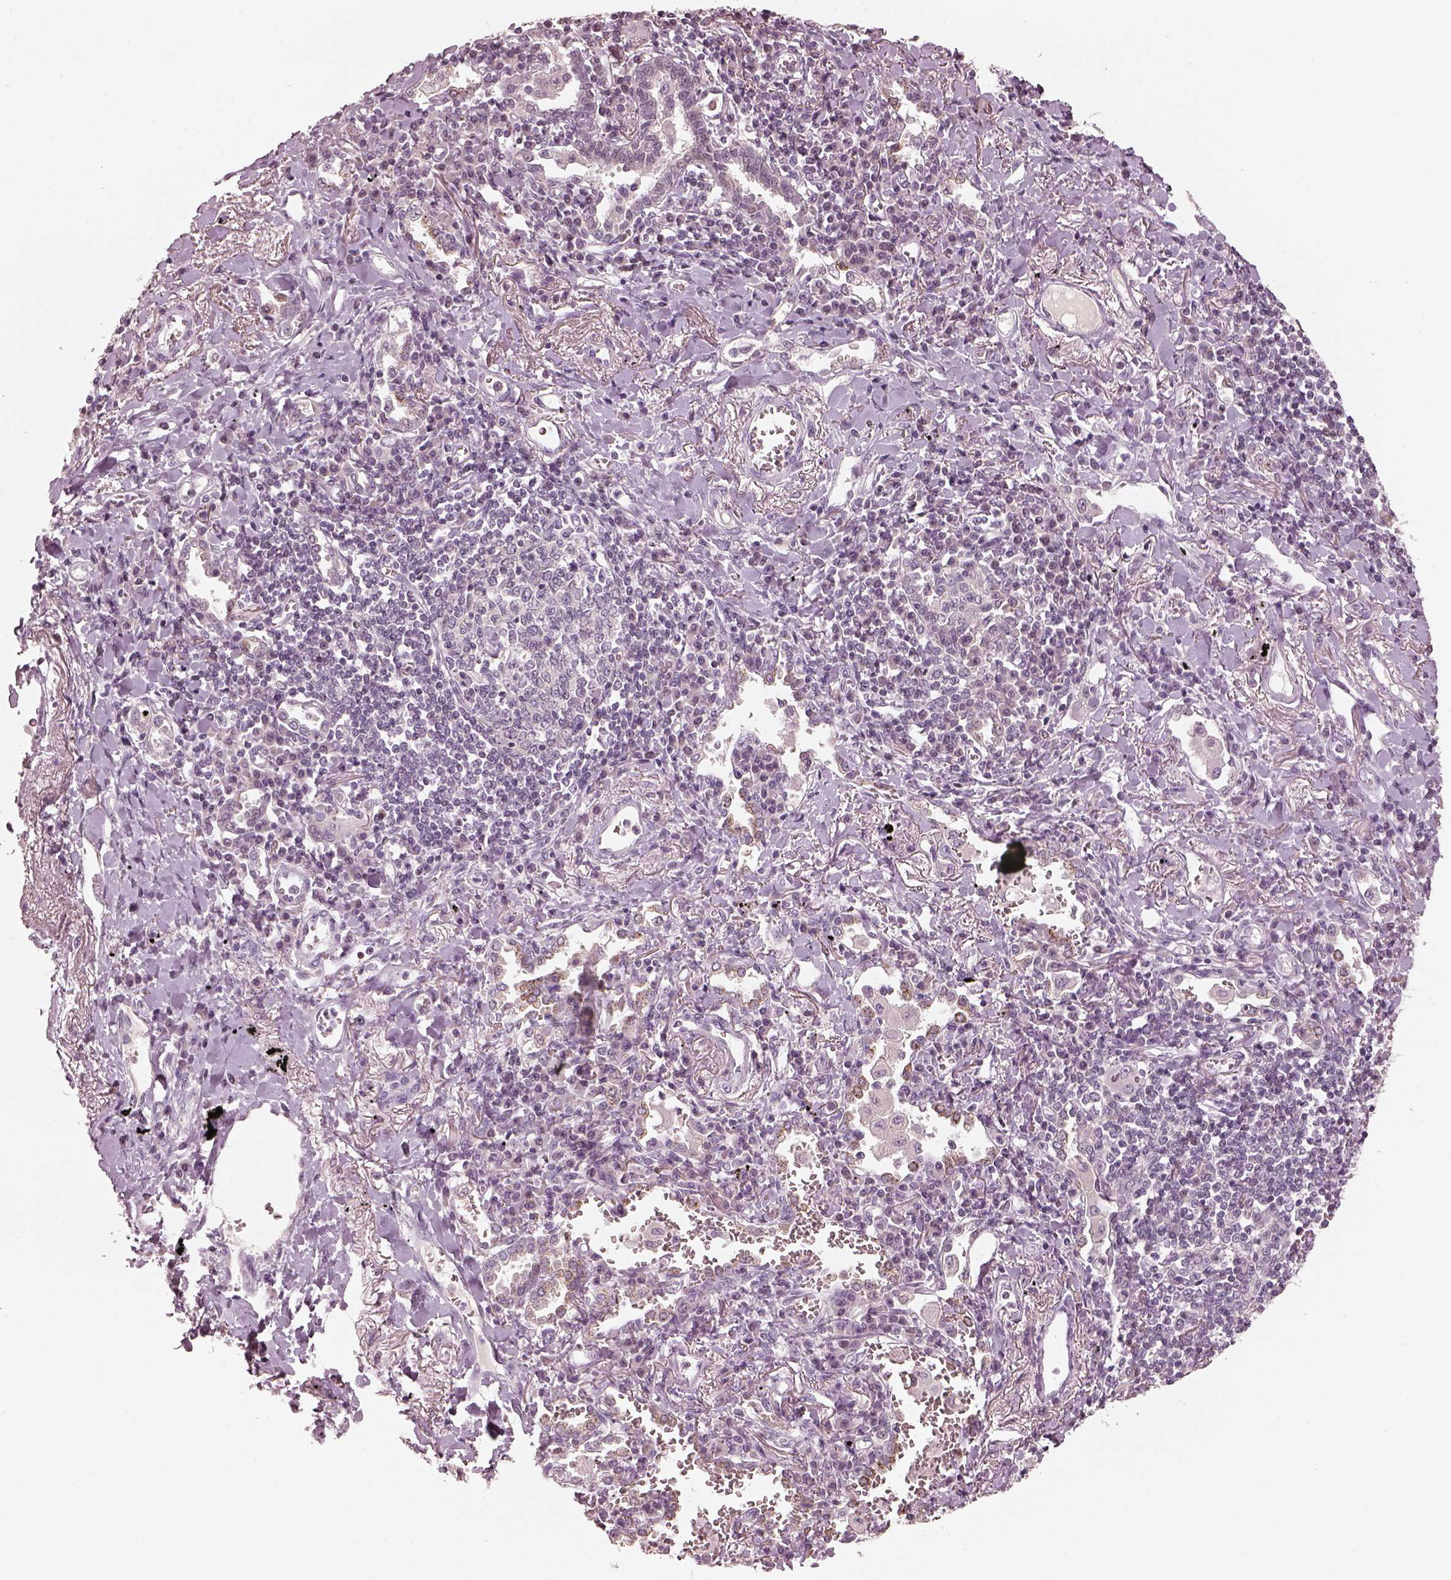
{"staining": {"intensity": "weak", "quantity": ">75%", "location": "cytoplasmic/membranous"}, "tissue": "lung cancer", "cell_type": "Tumor cells", "image_type": "cancer", "snomed": [{"axis": "morphology", "description": "Squamous cell carcinoma, NOS"}, {"axis": "topography", "description": "Lung"}], "caption": "Lung cancer stained with DAB immunohistochemistry (IHC) displays low levels of weak cytoplasmic/membranous expression in about >75% of tumor cells.", "gene": "EGR4", "patient": {"sex": "male", "age": 82}}